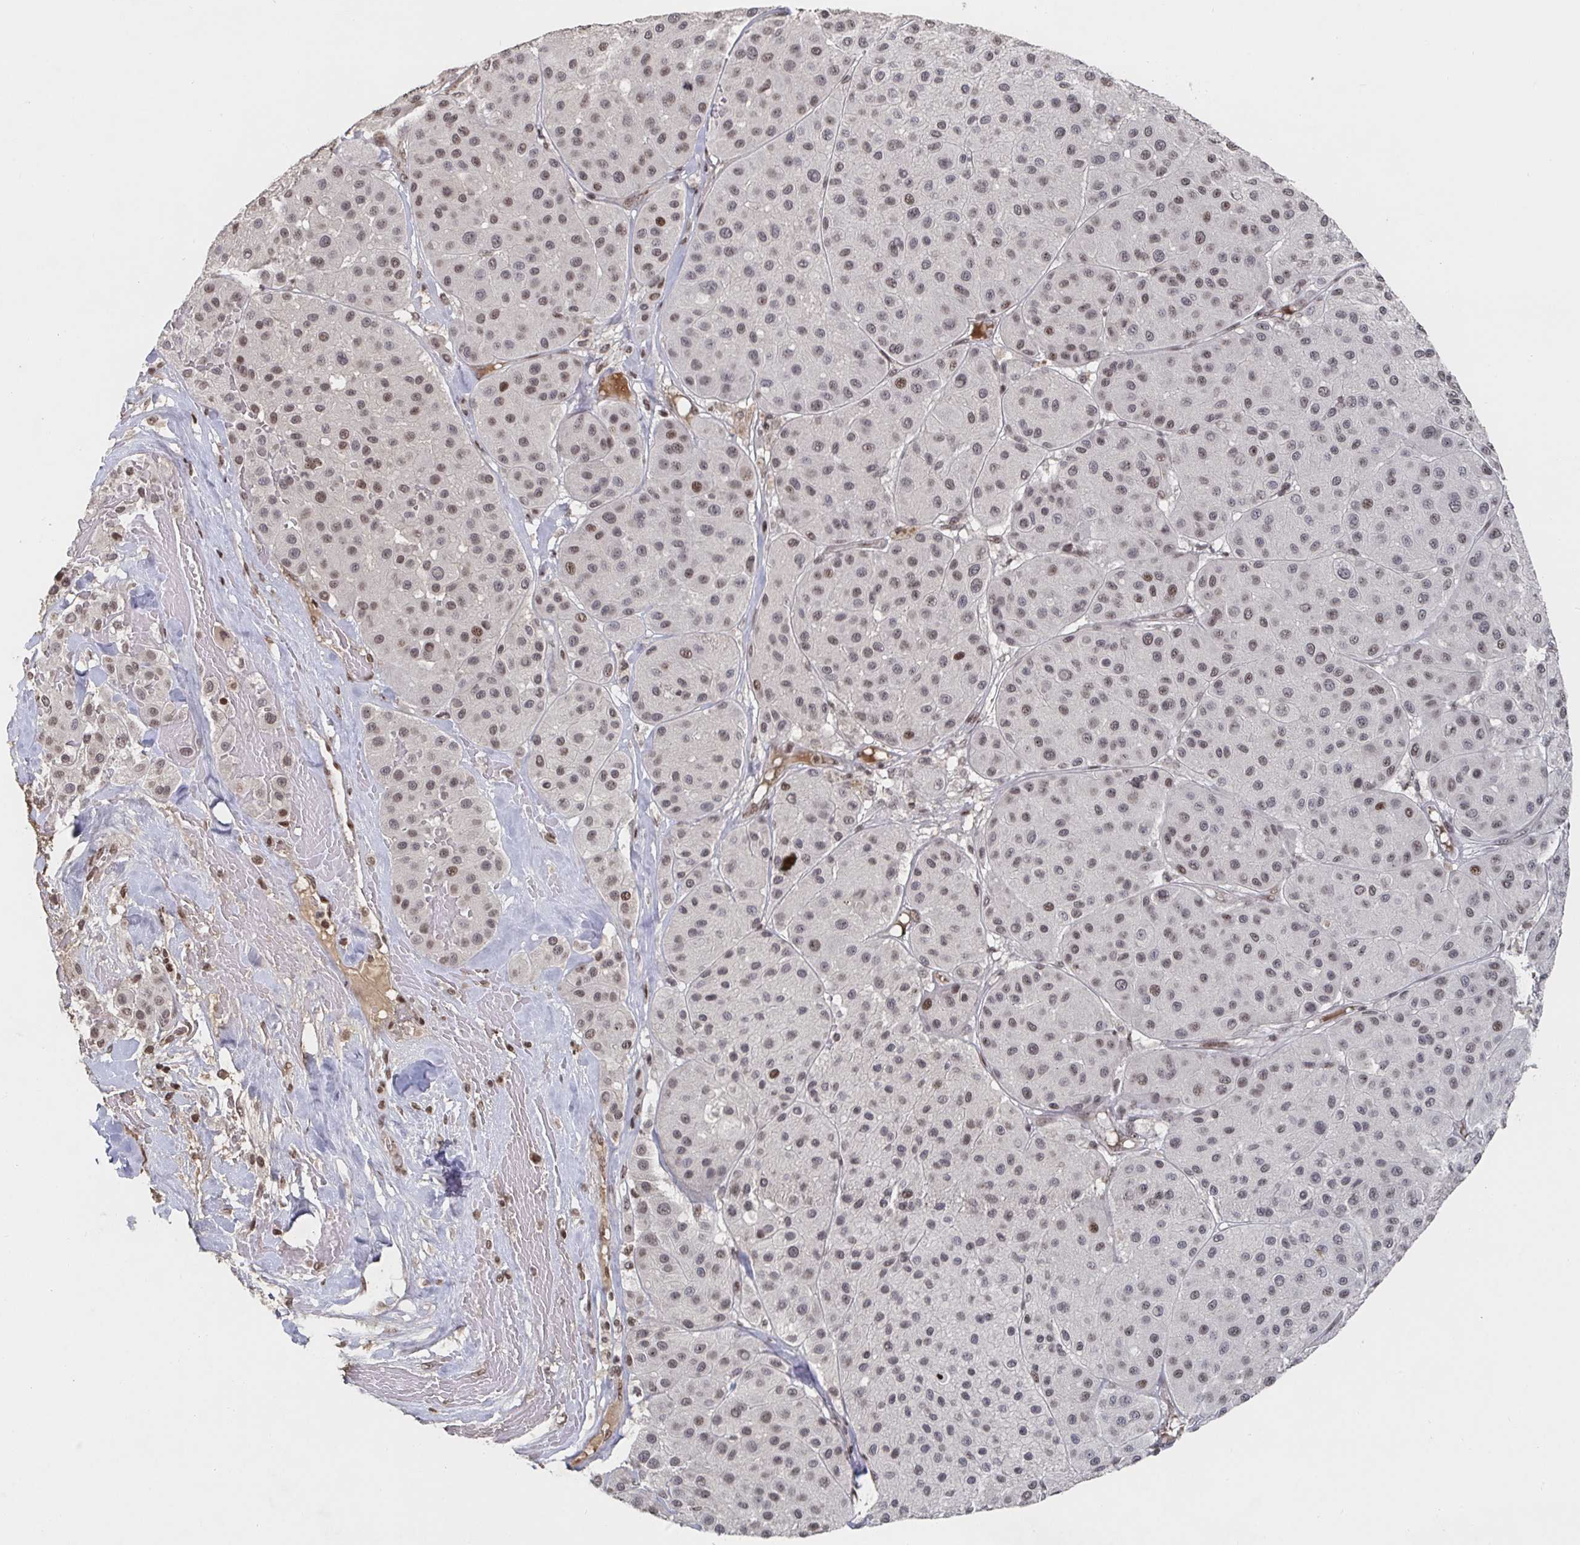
{"staining": {"intensity": "moderate", "quantity": "25%-75%", "location": "nuclear"}, "tissue": "melanoma", "cell_type": "Tumor cells", "image_type": "cancer", "snomed": [{"axis": "morphology", "description": "Malignant melanoma, Metastatic site"}, {"axis": "topography", "description": "Smooth muscle"}], "caption": "Tumor cells exhibit medium levels of moderate nuclear staining in about 25%-75% of cells in human melanoma.", "gene": "ZDHHC12", "patient": {"sex": "male", "age": 41}}